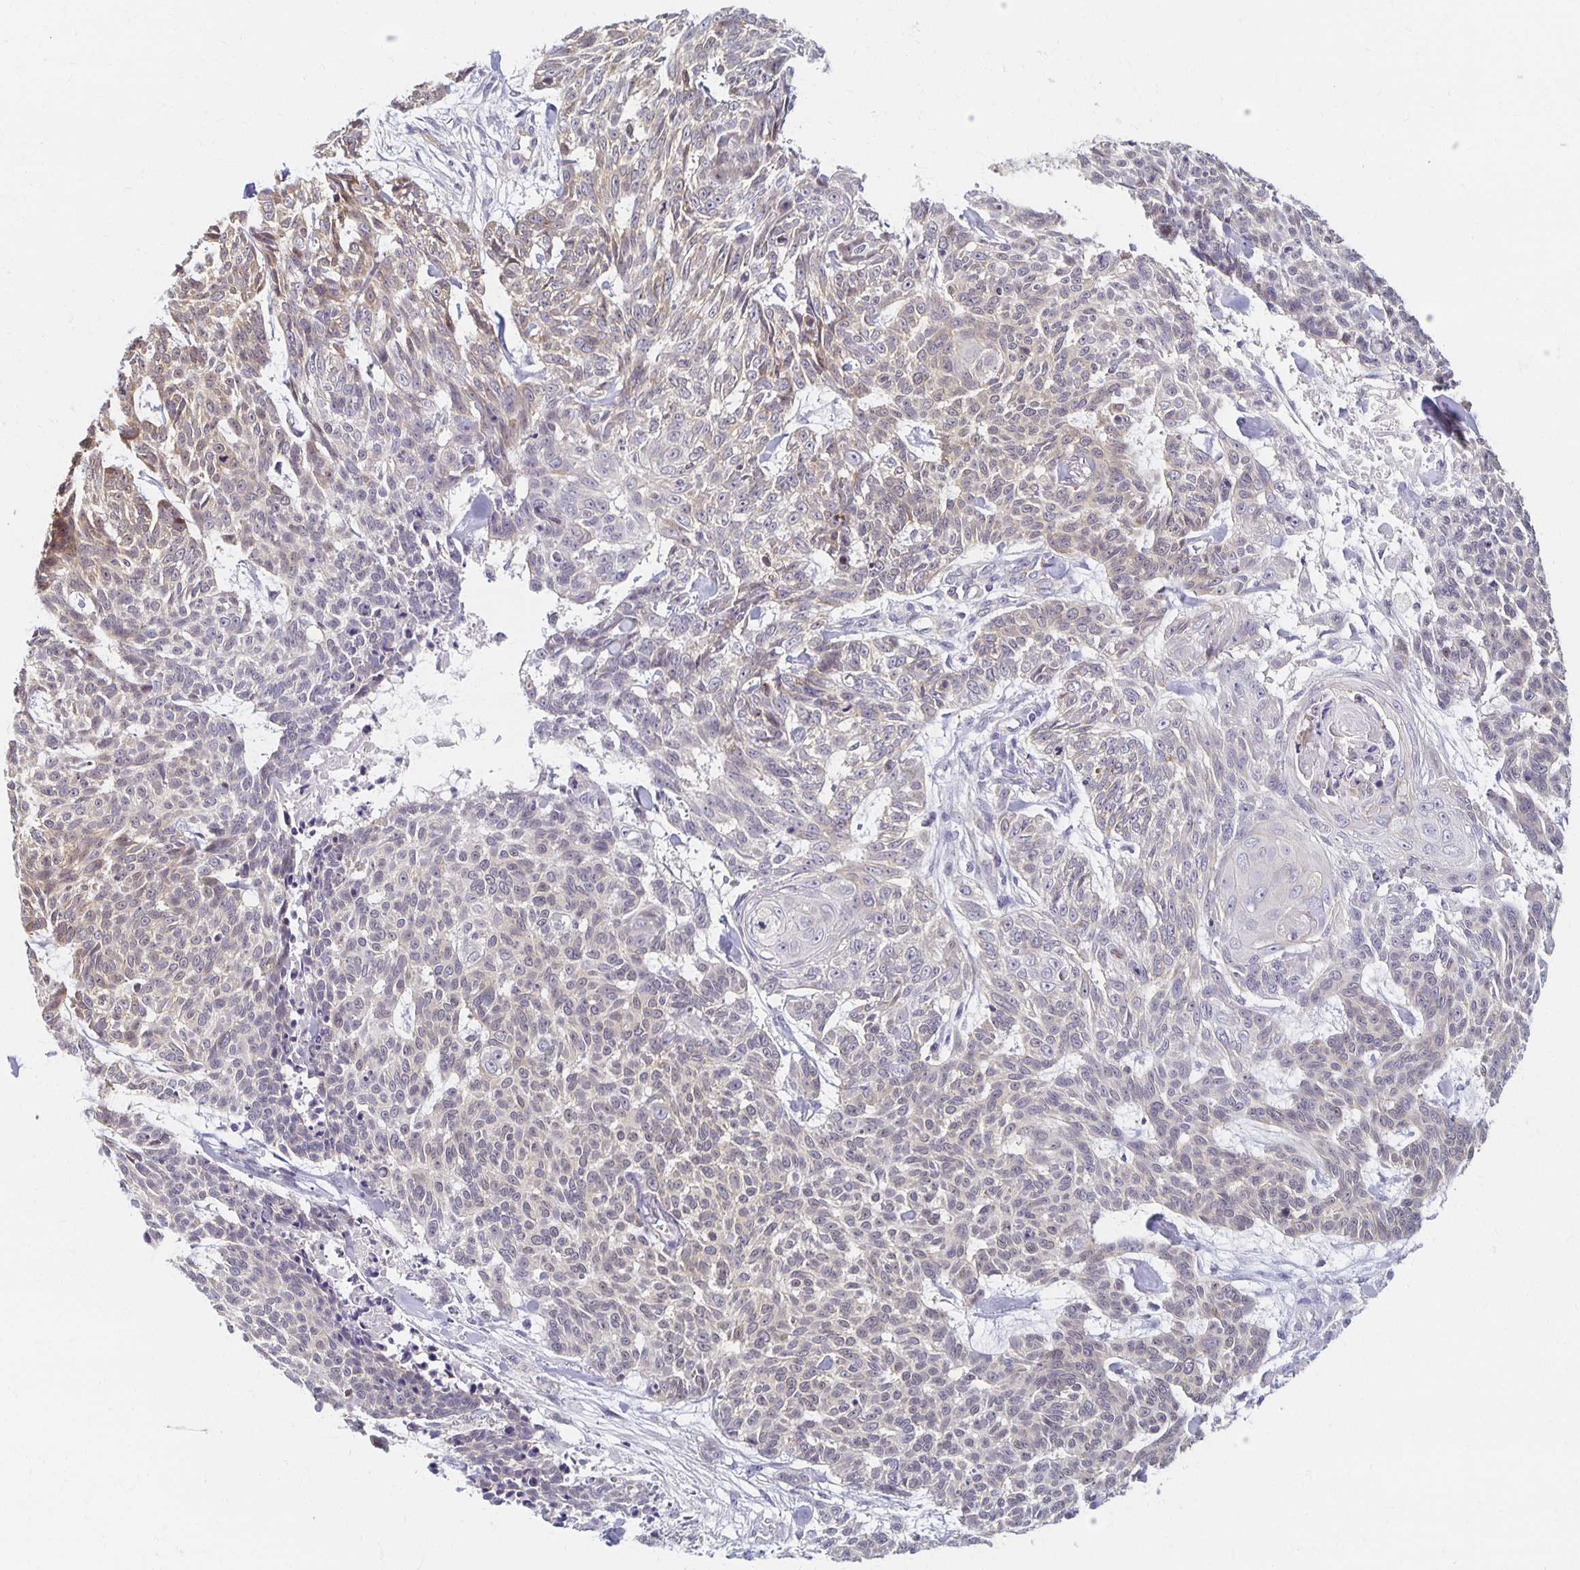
{"staining": {"intensity": "weak", "quantity": "25%-75%", "location": "cytoplasmic/membranous"}, "tissue": "skin cancer", "cell_type": "Tumor cells", "image_type": "cancer", "snomed": [{"axis": "morphology", "description": "Basal cell carcinoma"}, {"axis": "topography", "description": "Skin"}], "caption": "Skin basal cell carcinoma stained for a protein exhibits weak cytoplasmic/membranous positivity in tumor cells. (DAB (3,3'-diaminobenzidine) IHC with brightfield microscopy, high magnification).", "gene": "SORL1", "patient": {"sex": "female", "age": 93}}